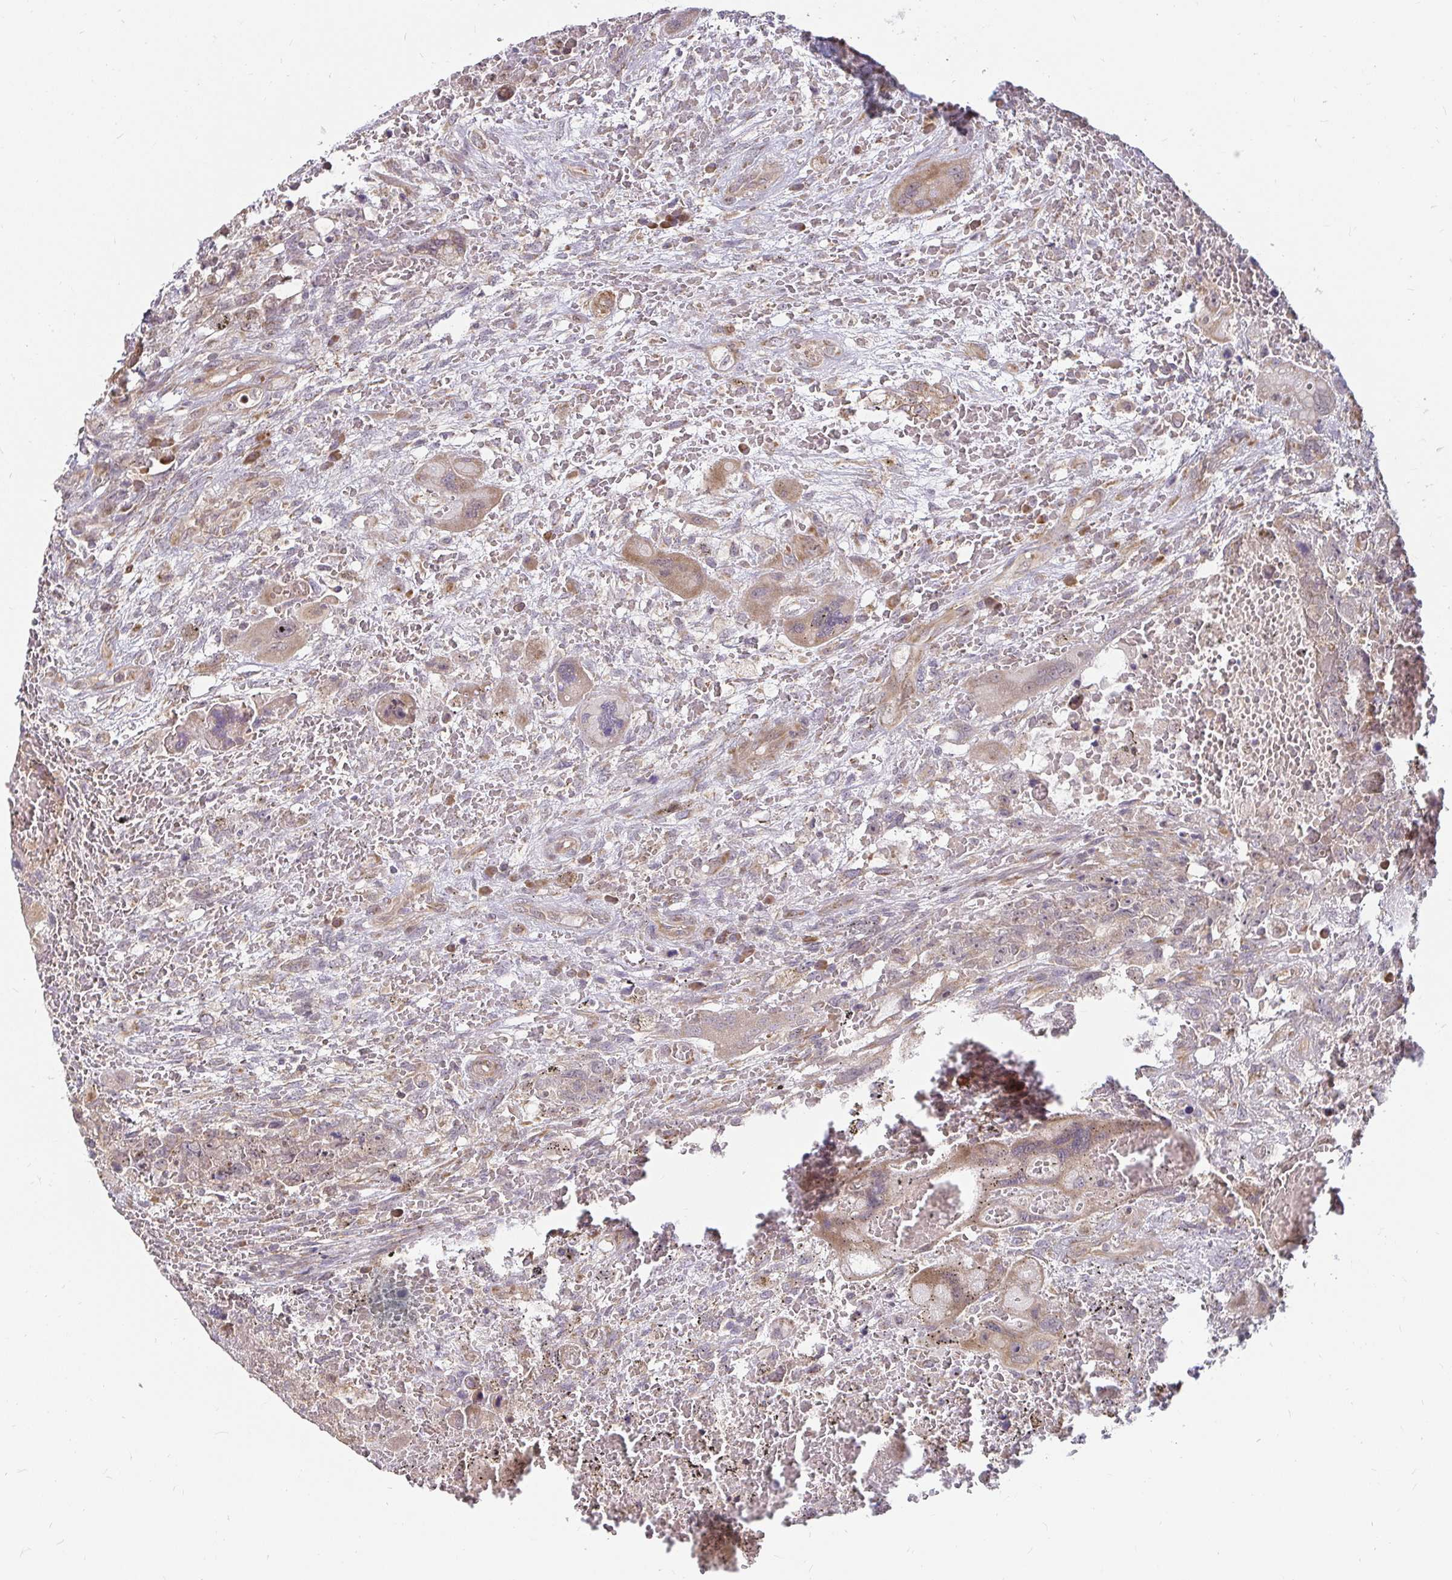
{"staining": {"intensity": "moderate", "quantity": ">75%", "location": "cytoplasmic/membranous"}, "tissue": "testis cancer", "cell_type": "Tumor cells", "image_type": "cancer", "snomed": [{"axis": "morphology", "description": "Carcinoma, Embryonal, NOS"}, {"axis": "topography", "description": "Testis"}], "caption": "A photomicrograph of testis embryonal carcinoma stained for a protein reveals moderate cytoplasmic/membranous brown staining in tumor cells. (DAB (3,3'-diaminobenzidine) IHC with brightfield microscopy, high magnification).", "gene": "CAST", "patient": {"sex": "male", "age": 26}}